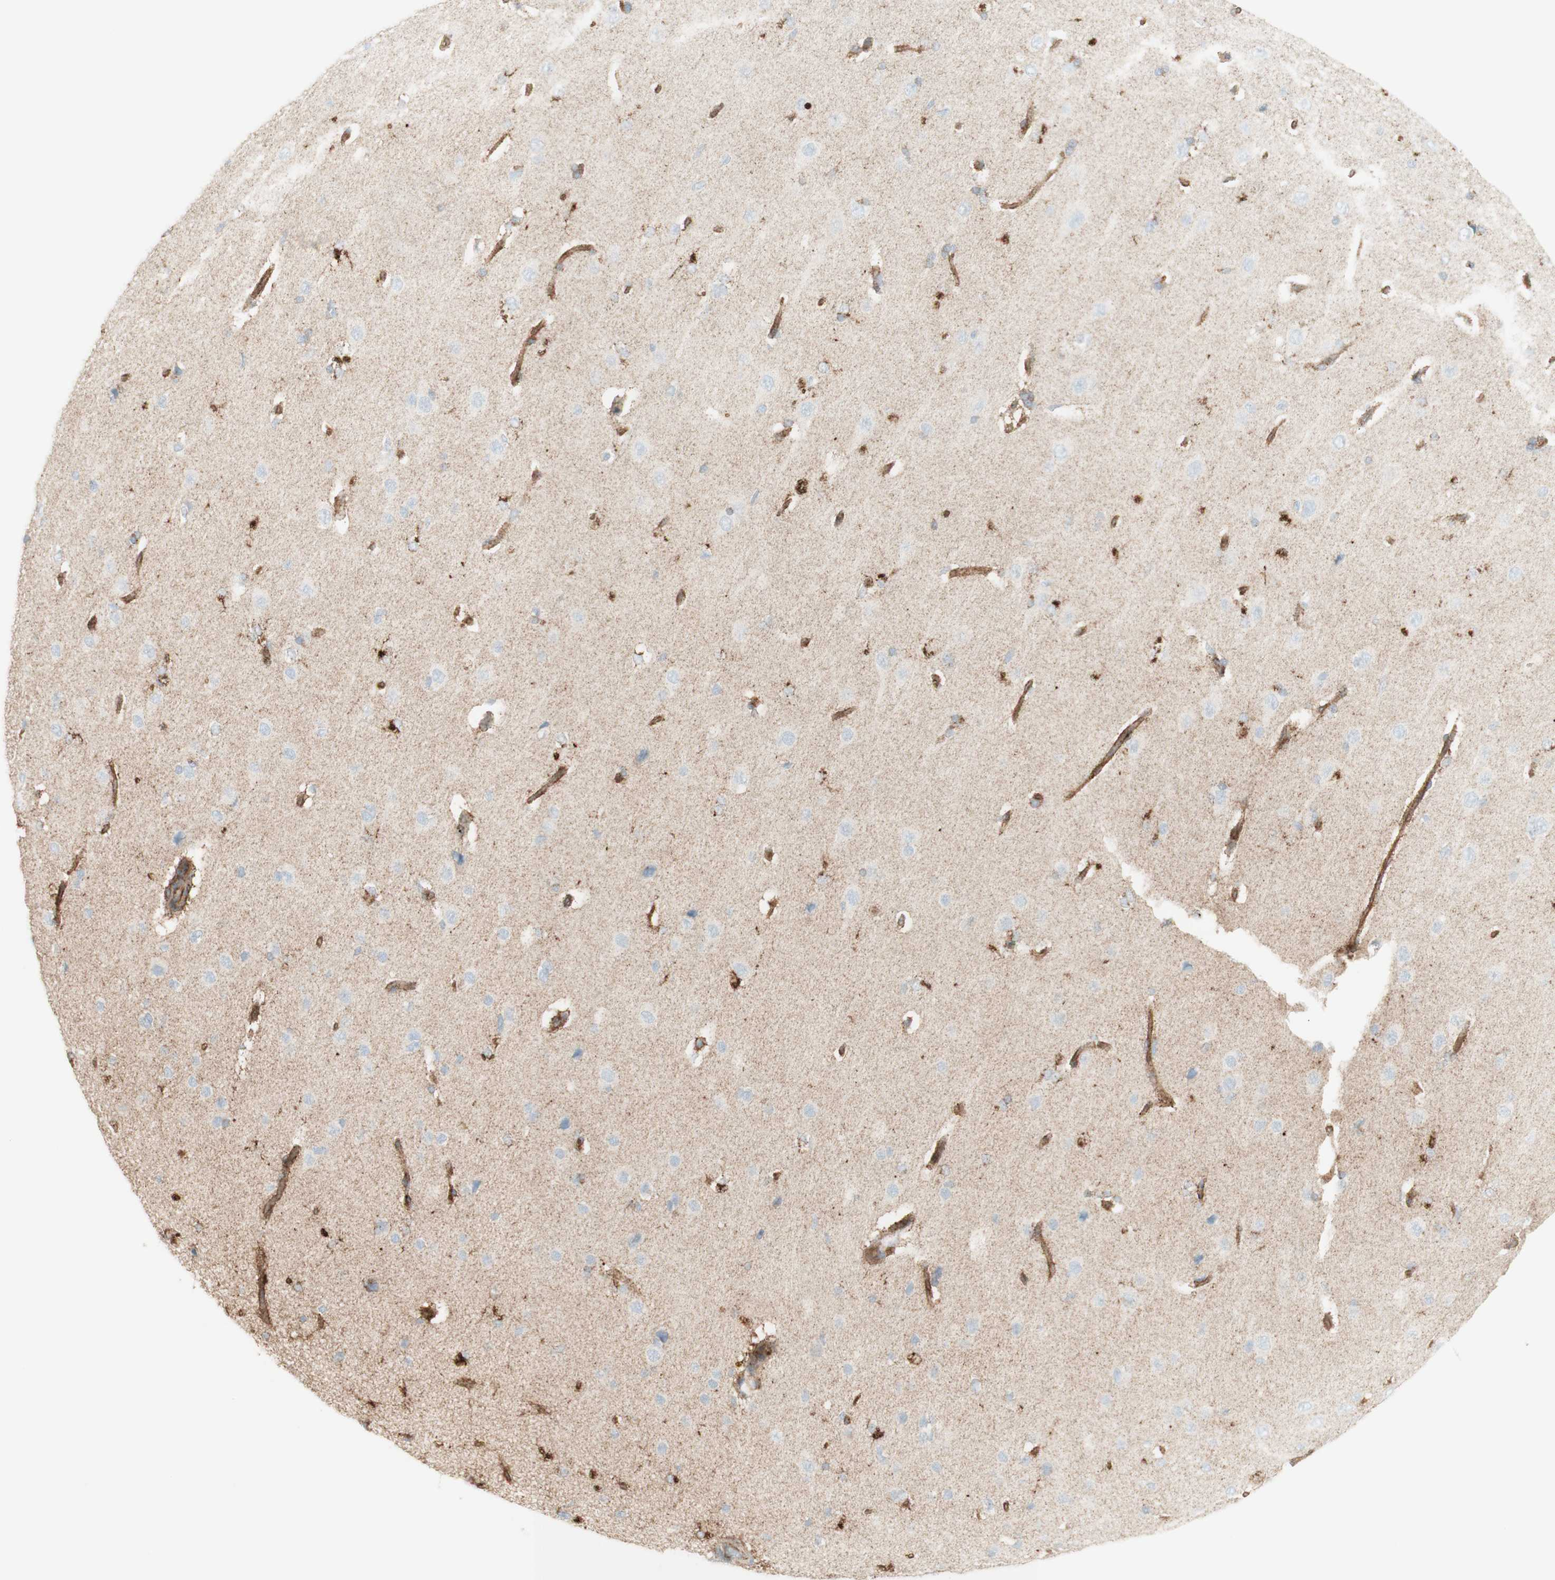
{"staining": {"intensity": "moderate", "quantity": "25%-75%", "location": "cytoplasmic/membranous"}, "tissue": "cerebral cortex", "cell_type": "Endothelial cells", "image_type": "normal", "snomed": [{"axis": "morphology", "description": "Normal tissue, NOS"}, {"axis": "topography", "description": "Cerebral cortex"}], "caption": "Endothelial cells show medium levels of moderate cytoplasmic/membranous staining in approximately 25%-75% of cells in unremarkable cerebral cortex. Ihc stains the protein in brown and the nuclei are stained blue.", "gene": "MYO6", "patient": {"sex": "male", "age": 62}}